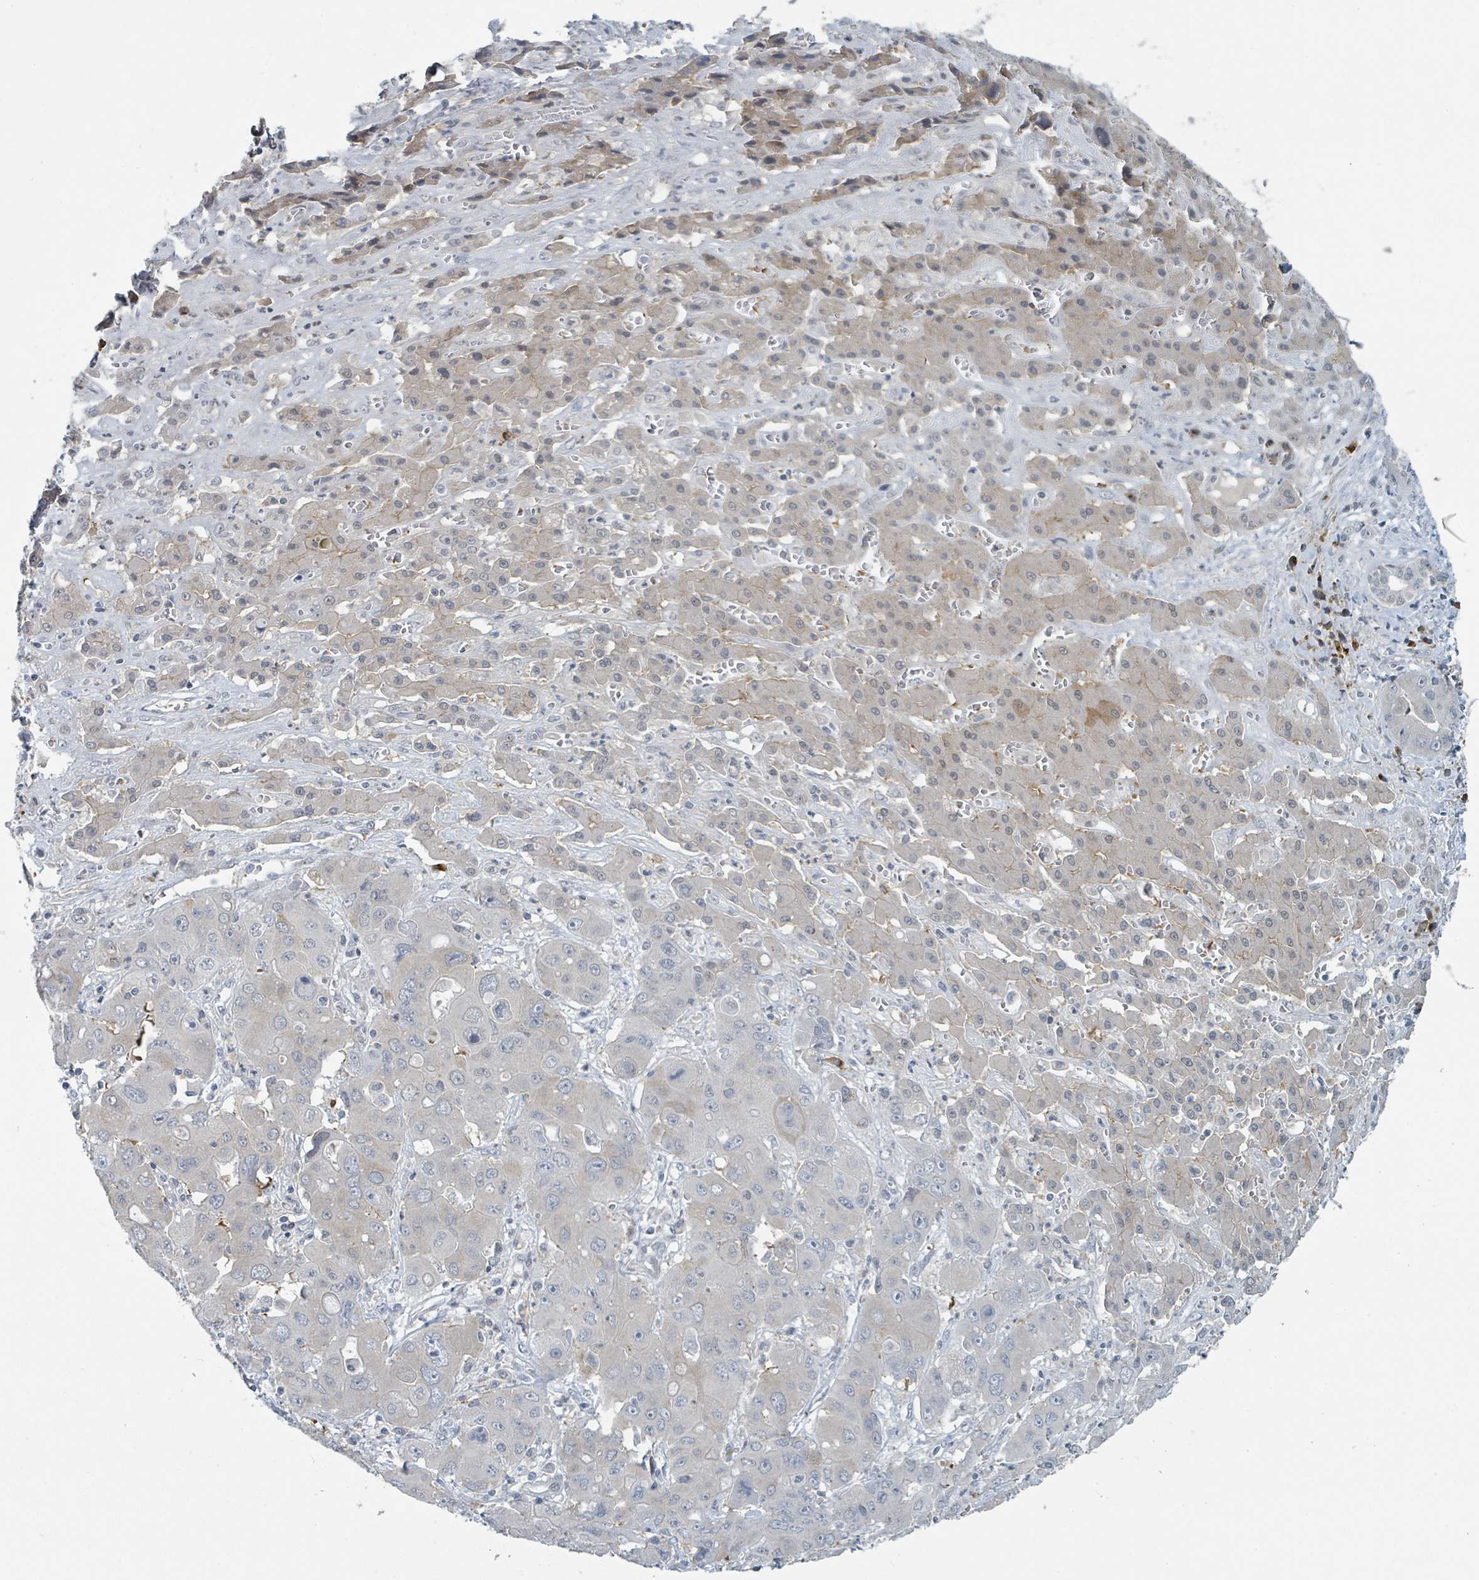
{"staining": {"intensity": "negative", "quantity": "none", "location": "none"}, "tissue": "liver cancer", "cell_type": "Tumor cells", "image_type": "cancer", "snomed": [{"axis": "morphology", "description": "Cholangiocarcinoma"}, {"axis": "topography", "description": "Liver"}], "caption": "IHC micrograph of neoplastic tissue: human liver cancer stained with DAB (3,3'-diaminobenzidine) shows no significant protein positivity in tumor cells.", "gene": "ANKRD55", "patient": {"sex": "male", "age": 67}}